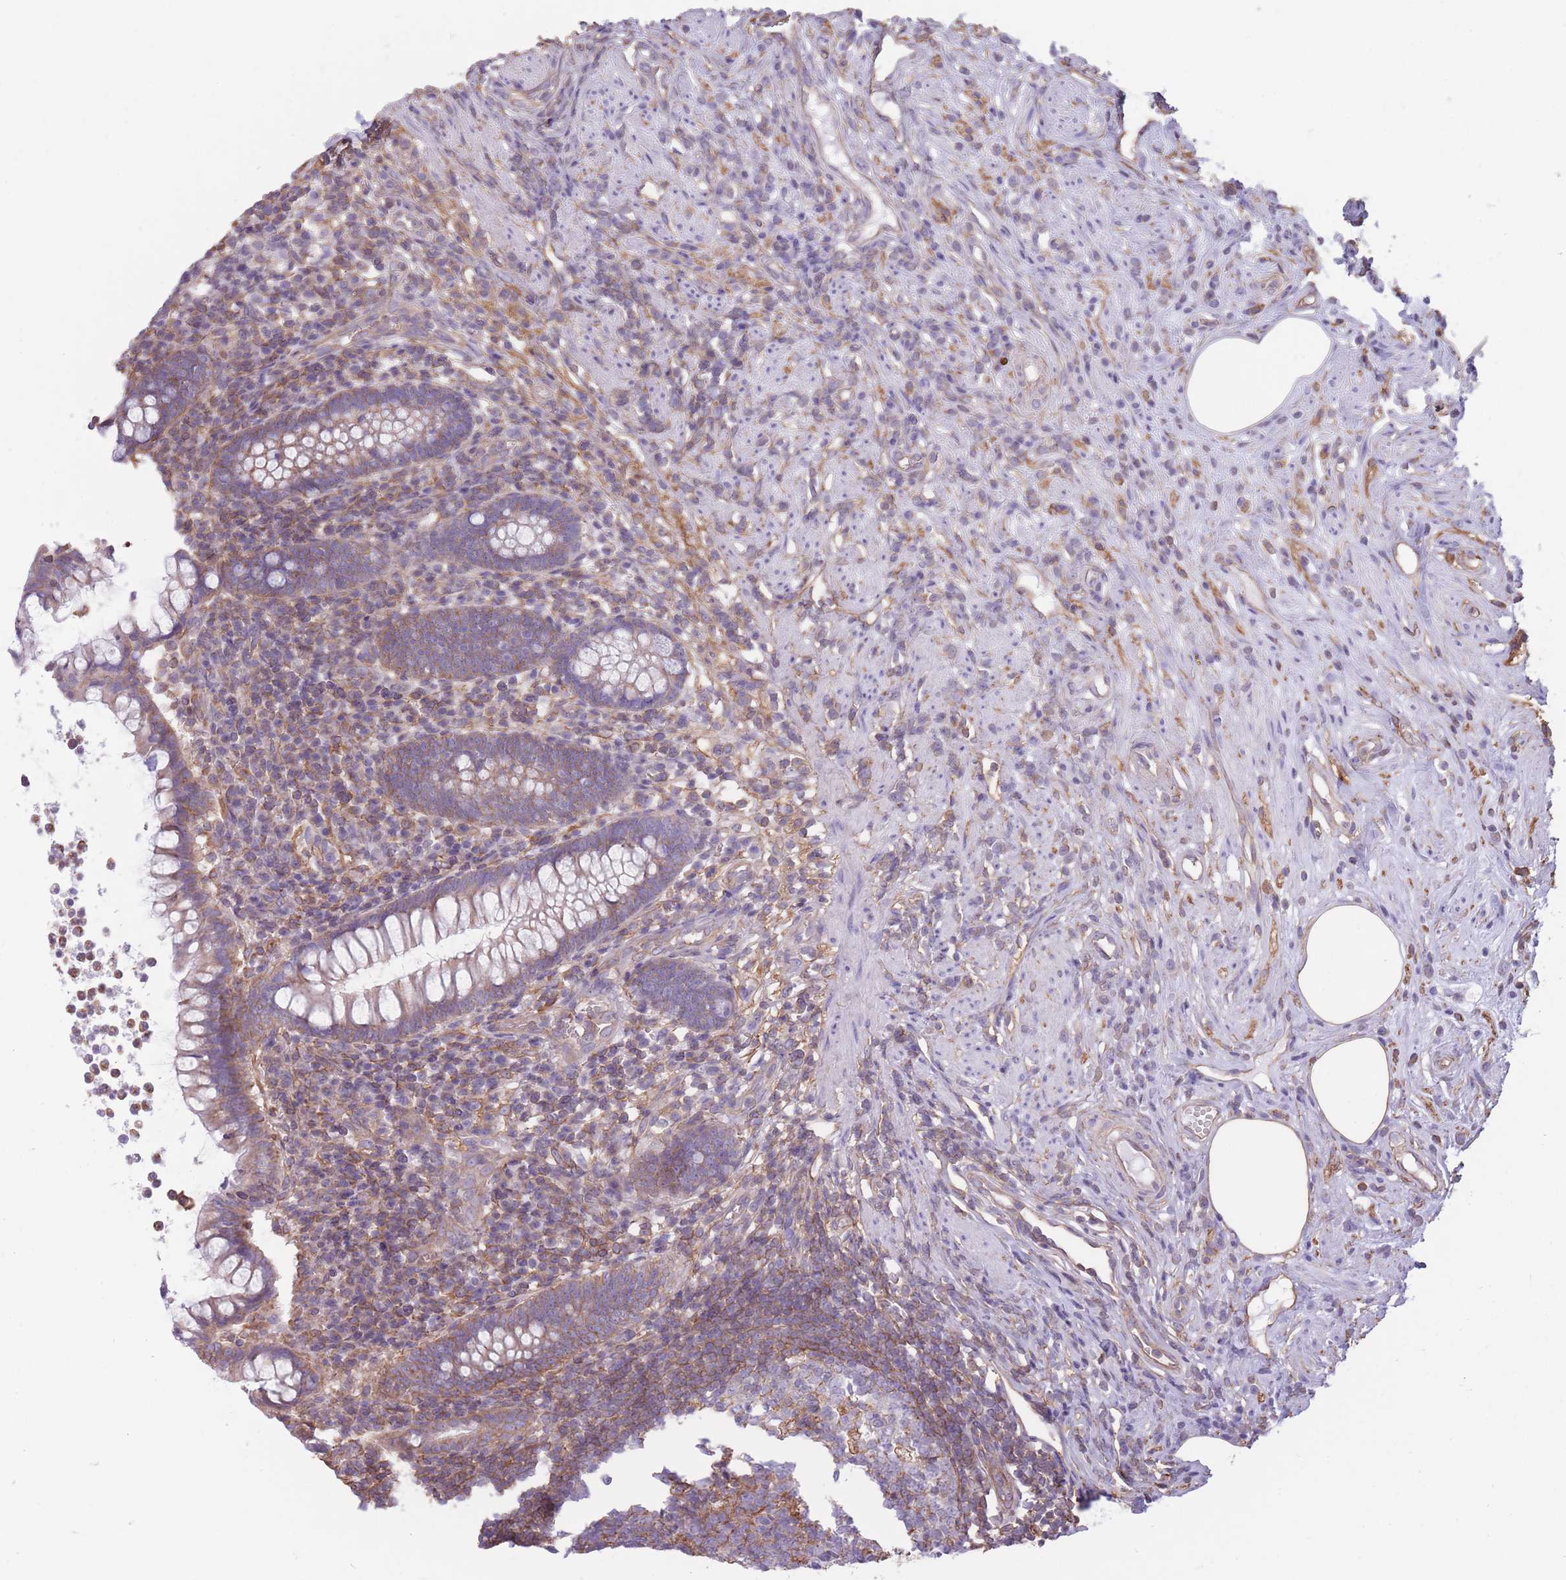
{"staining": {"intensity": "moderate", "quantity": "<25%", "location": "cytoplasmic/membranous"}, "tissue": "appendix", "cell_type": "Glandular cells", "image_type": "normal", "snomed": [{"axis": "morphology", "description": "Normal tissue, NOS"}, {"axis": "topography", "description": "Appendix"}], "caption": "Brown immunohistochemical staining in unremarkable appendix displays moderate cytoplasmic/membranous staining in approximately <25% of glandular cells. The staining was performed using DAB to visualize the protein expression in brown, while the nuclei were stained in blue with hematoxylin (Magnification: 20x).", "gene": "ADD1", "patient": {"sex": "female", "age": 56}}